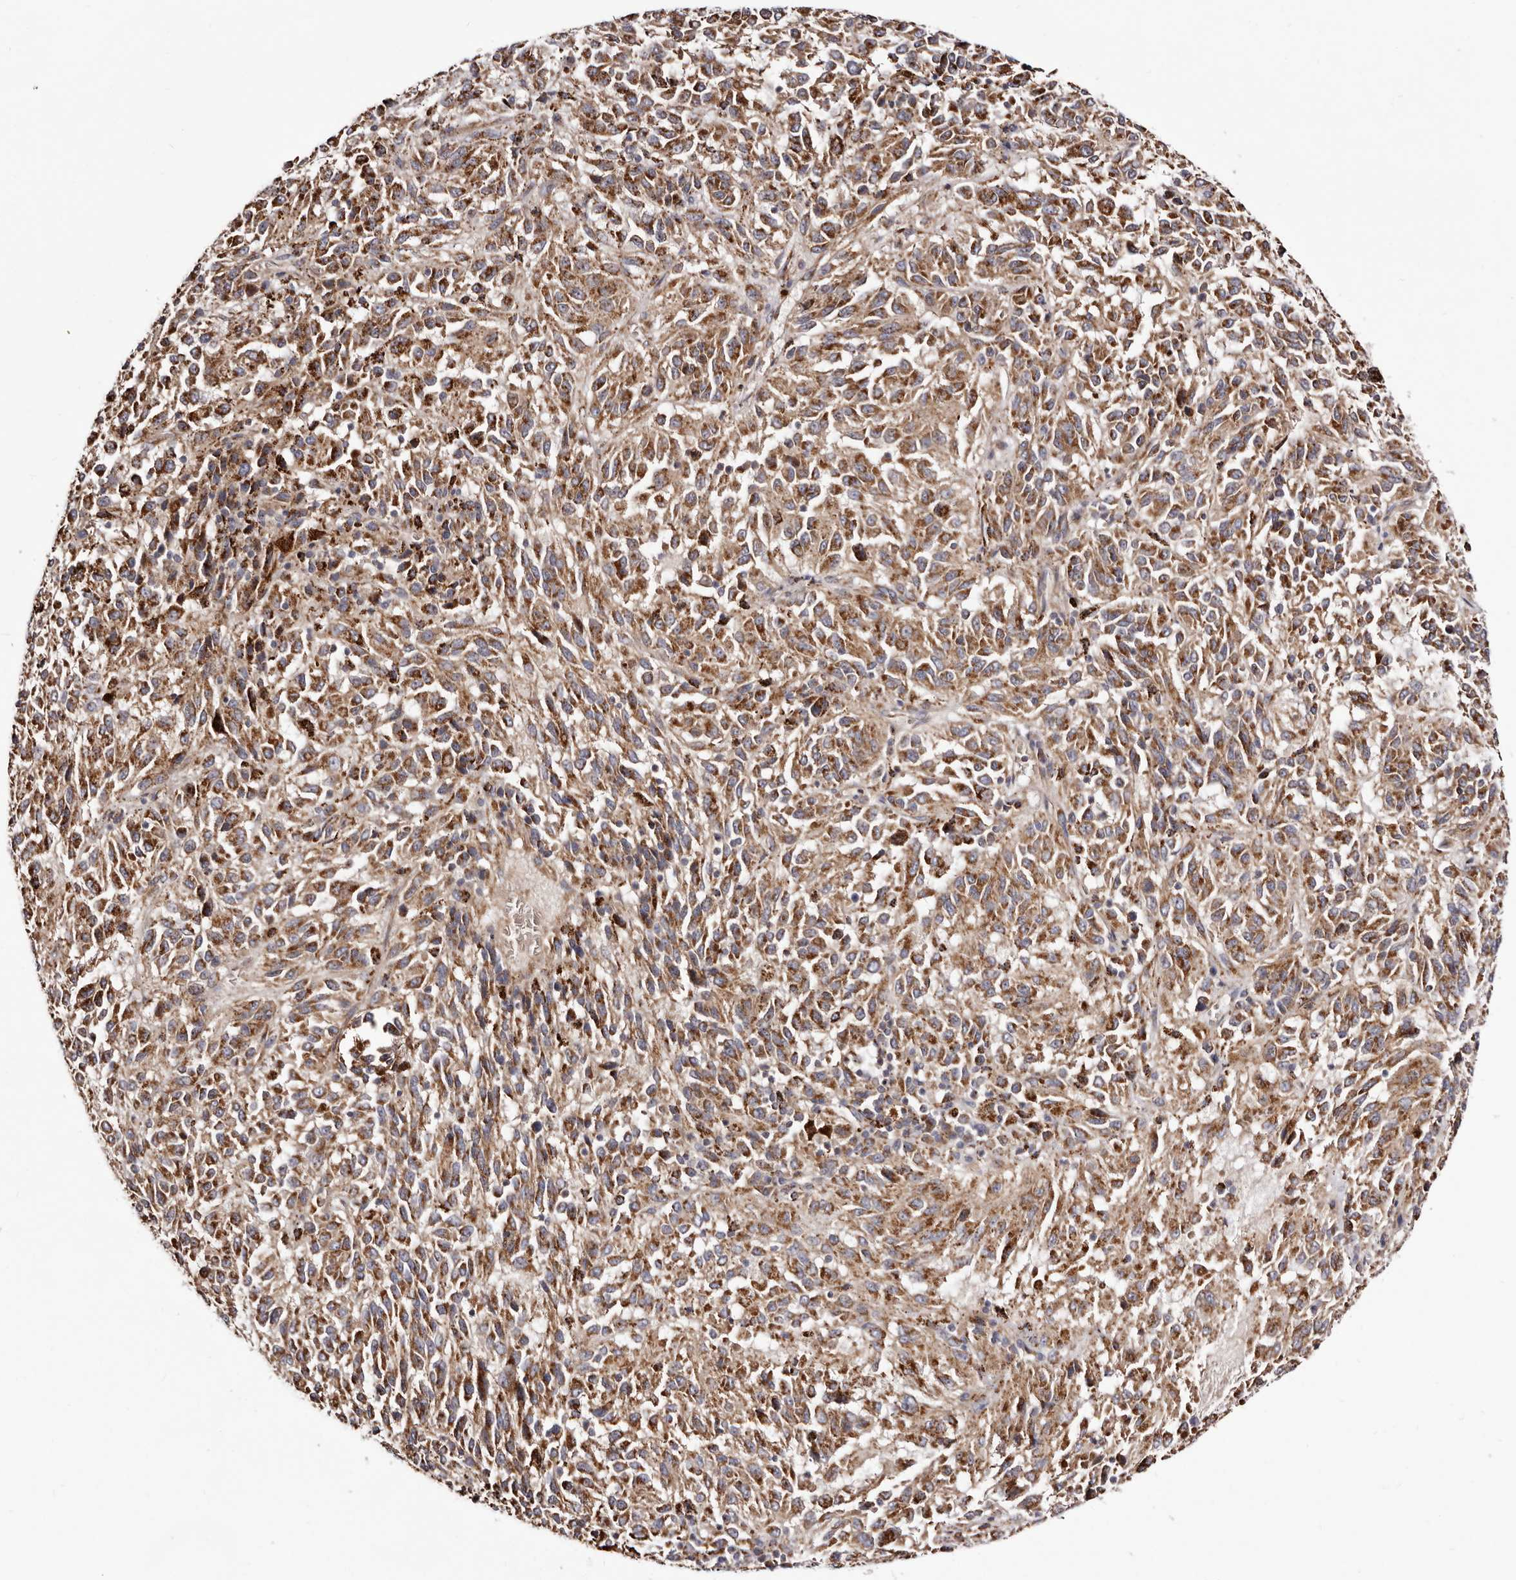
{"staining": {"intensity": "strong", "quantity": ">75%", "location": "cytoplasmic/membranous"}, "tissue": "melanoma", "cell_type": "Tumor cells", "image_type": "cancer", "snomed": [{"axis": "morphology", "description": "Malignant melanoma, Metastatic site"}, {"axis": "topography", "description": "Lung"}], "caption": "Brown immunohistochemical staining in malignant melanoma (metastatic site) reveals strong cytoplasmic/membranous expression in approximately >75% of tumor cells. The staining was performed using DAB (3,3'-diaminobenzidine) to visualize the protein expression in brown, while the nuclei were stained in blue with hematoxylin (Magnification: 20x).", "gene": "LUZP1", "patient": {"sex": "male", "age": 64}}